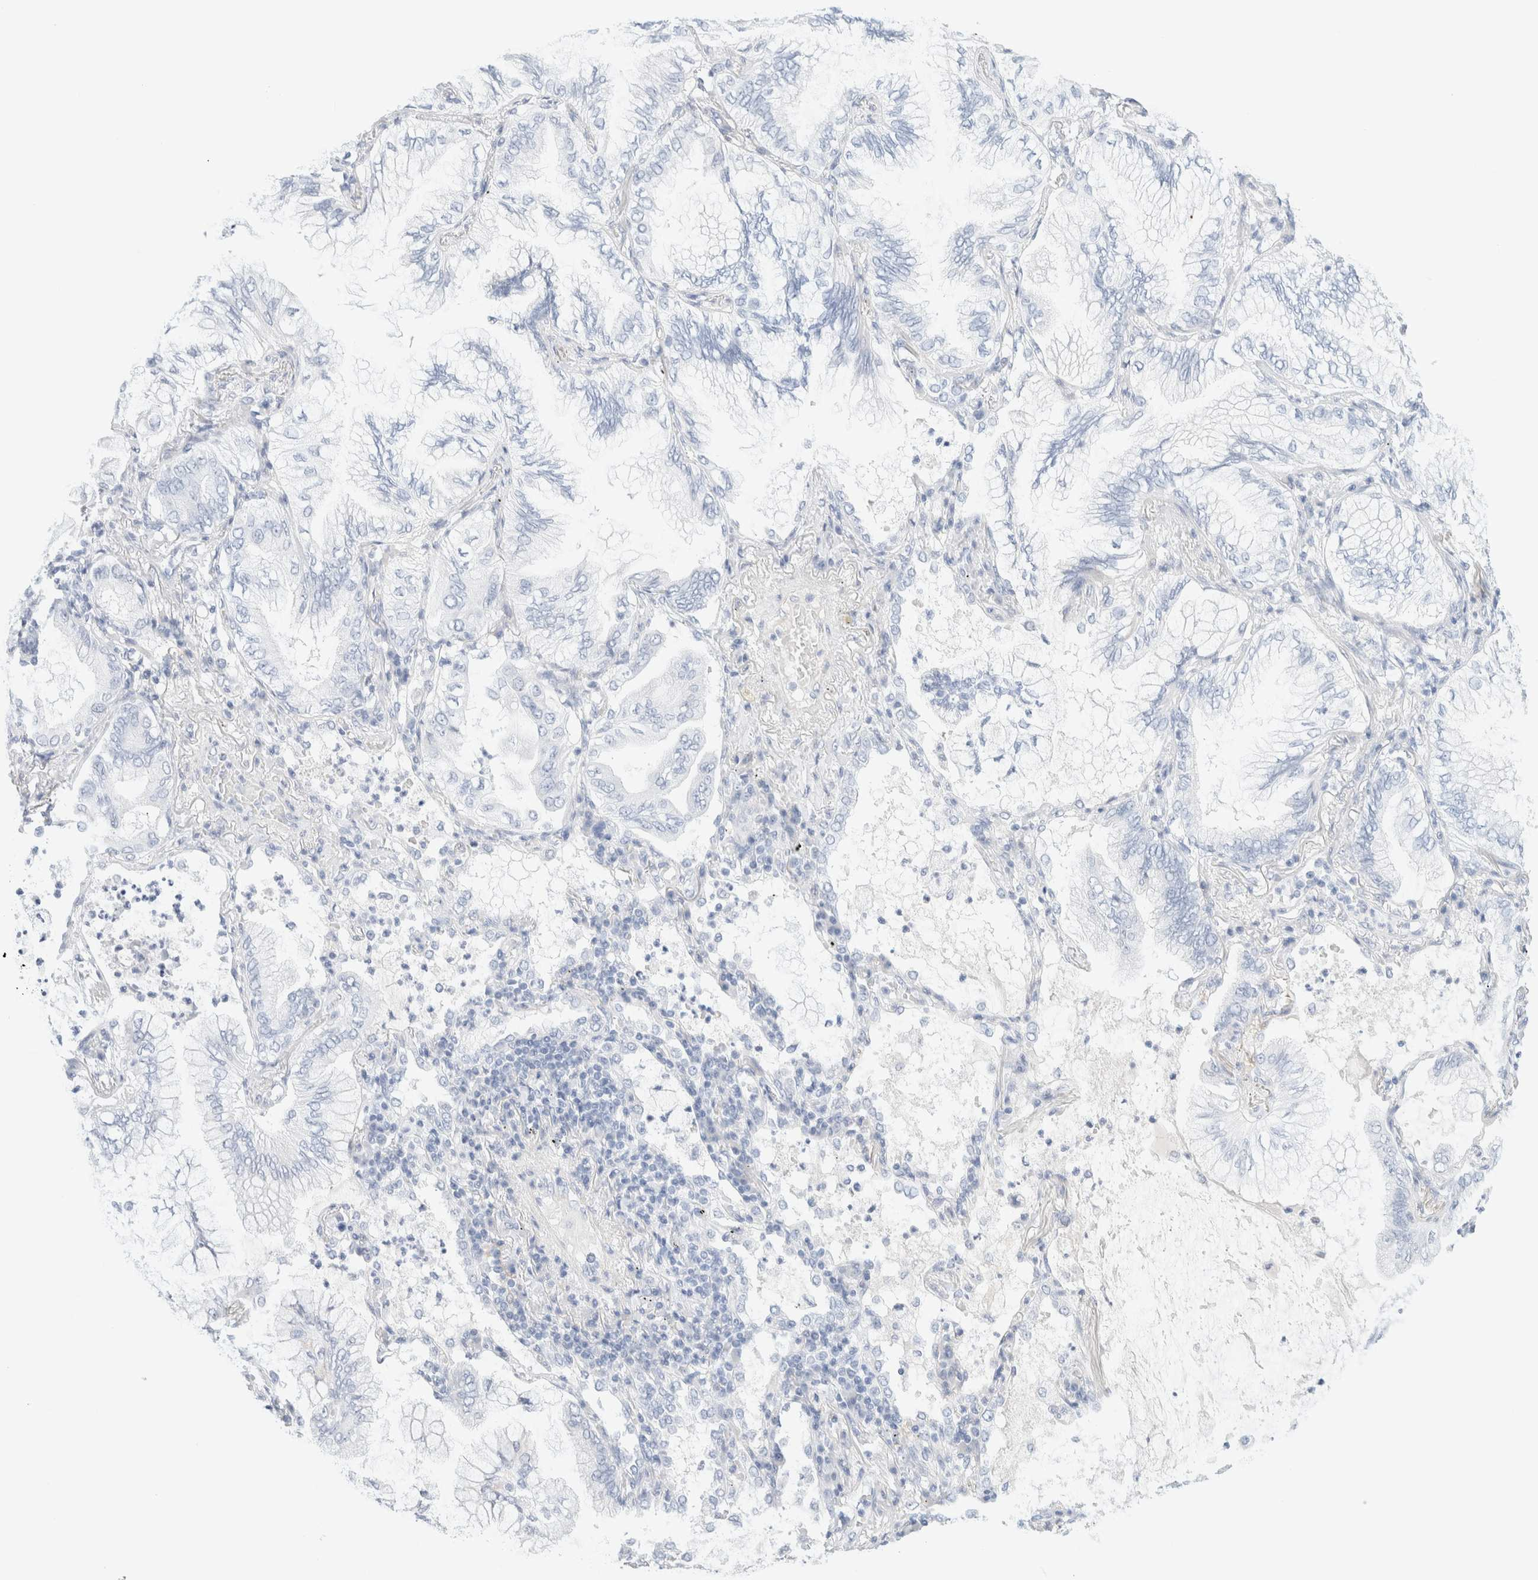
{"staining": {"intensity": "negative", "quantity": "none", "location": "none"}, "tissue": "lung cancer", "cell_type": "Tumor cells", "image_type": "cancer", "snomed": [{"axis": "morphology", "description": "Adenocarcinoma, NOS"}, {"axis": "topography", "description": "Lung"}], "caption": "Immunohistochemistry (IHC) of lung adenocarcinoma exhibits no expression in tumor cells.", "gene": "DPYS", "patient": {"sex": "female", "age": 70}}